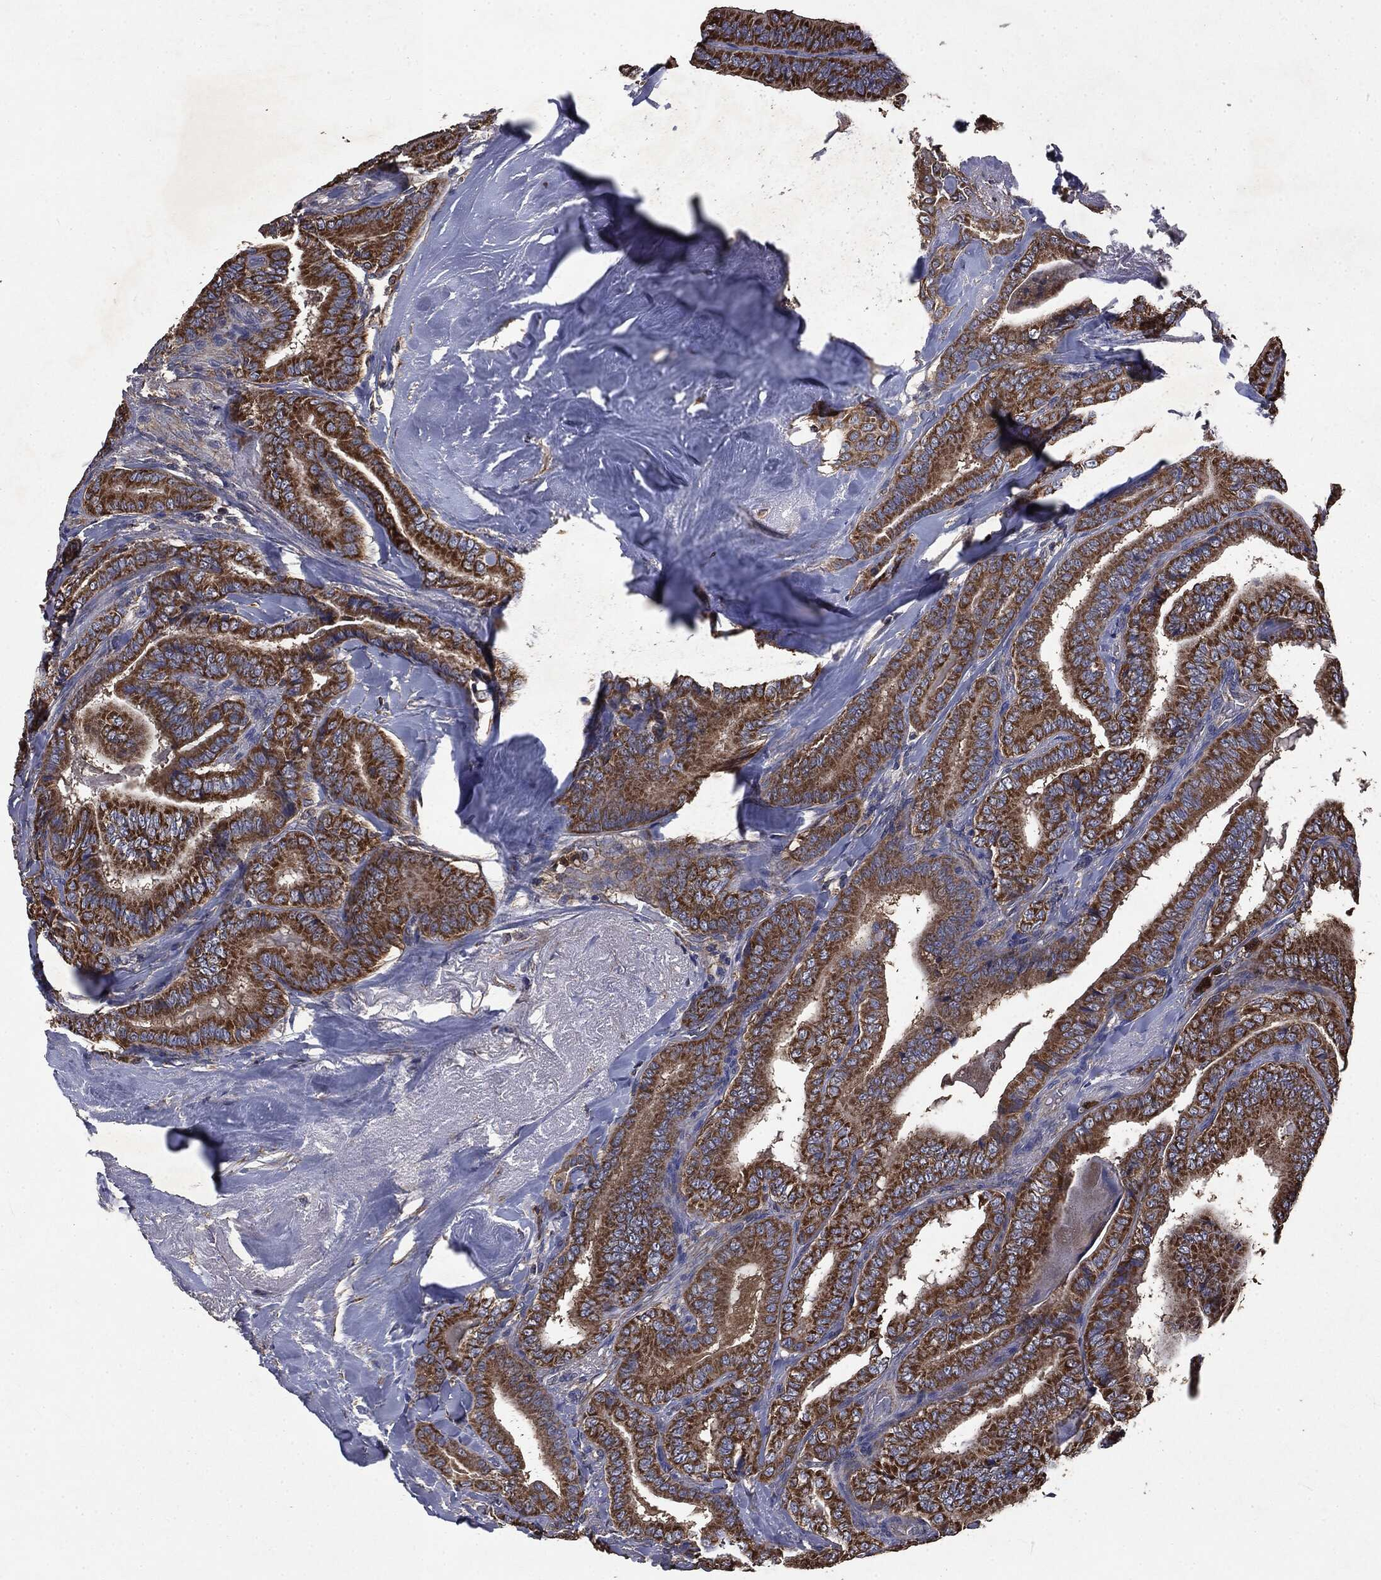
{"staining": {"intensity": "strong", "quantity": ">75%", "location": "cytoplasmic/membranous"}, "tissue": "thyroid cancer", "cell_type": "Tumor cells", "image_type": "cancer", "snomed": [{"axis": "morphology", "description": "Papillary adenocarcinoma, NOS"}, {"axis": "topography", "description": "Thyroid gland"}], "caption": "Immunohistochemical staining of thyroid papillary adenocarcinoma displays strong cytoplasmic/membranous protein staining in approximately >75% of tumor cells.", "gene": "MAPK6", "patient": {"sex": "male", "age": 61}}